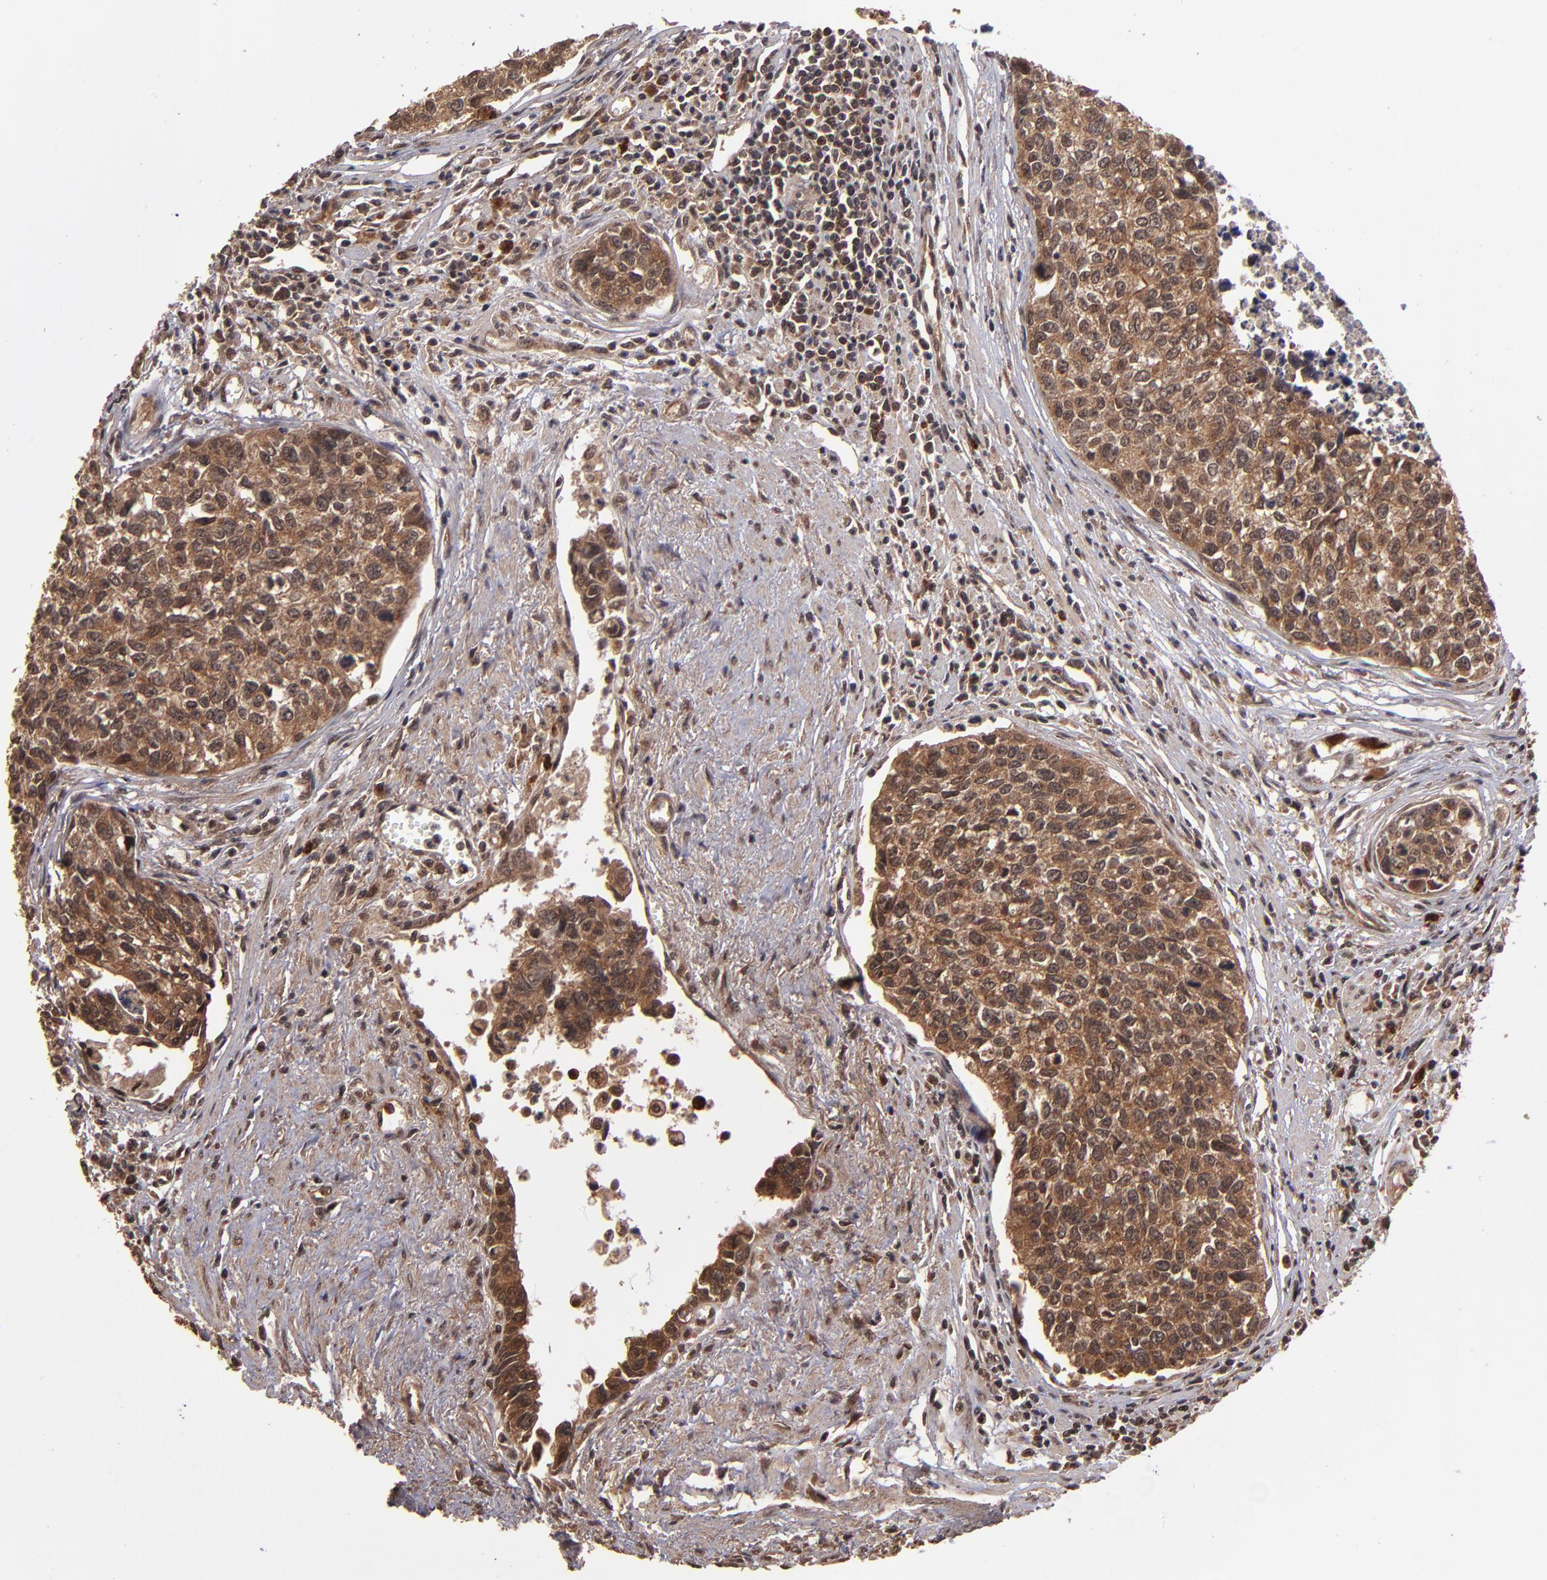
{"staining": {"intensity": "strong", "quantity": ">75%", "location": "cytoplasmic/membranous"}, "tissue": "urothelial cancer", "cell_type": "Tumor cells", "image_type": "cancer", "snomed": [{"axis": "morphology", "description": "Urothelial carcinoma, High grade"}, {"axis": "topography", "description": "Urinary bladder"}], "caption": "IHC (DAB) staining of urothelial cancer reveals strong cytoplasmic/membranous protein positivity in about >75% of tumor cells.", "gene": "NFE2L2", "patient": {"sex": "male", "age": 81}}